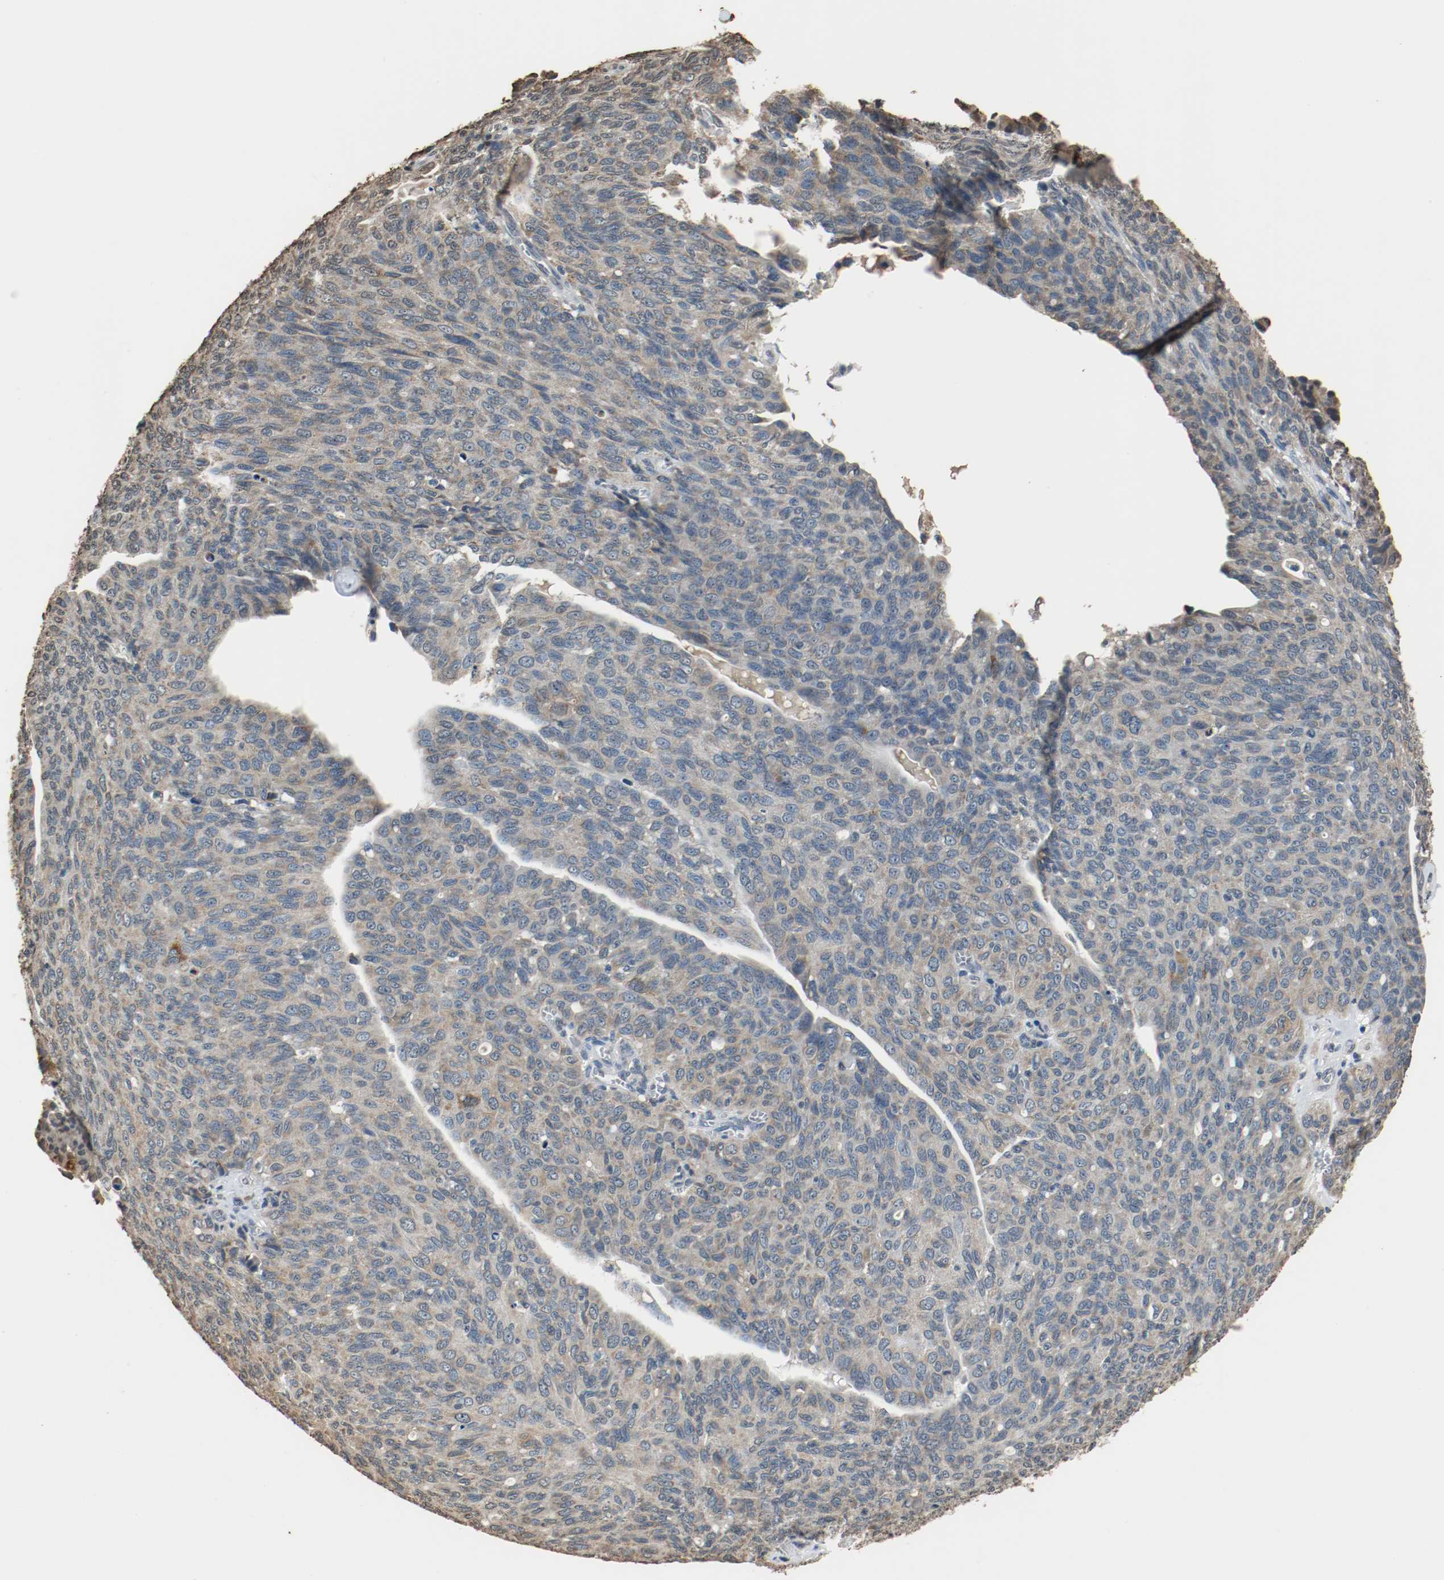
{"staining": {"intensity": "weak", "quantity": "25%-75%", "location": "cytoplasmic/membranous"}, "tissue": "ovarian cancer", "cell_type": "Tumor cells", "image_type": "cancer", "snomed": [{"axis": "morphology", "description": "Carcinoma, endometroid"}, {"axis": "topography", "description": "Ovary"}], "caption": "Ovarian endometroid carcinoma was stained to show a protein in brown. There is low levels of weak cytoplasmic/membranous staining in about 25%-75% of tumor cells.", "gene": "RTN4", "patient": {"sex": "female", "age": 60}}